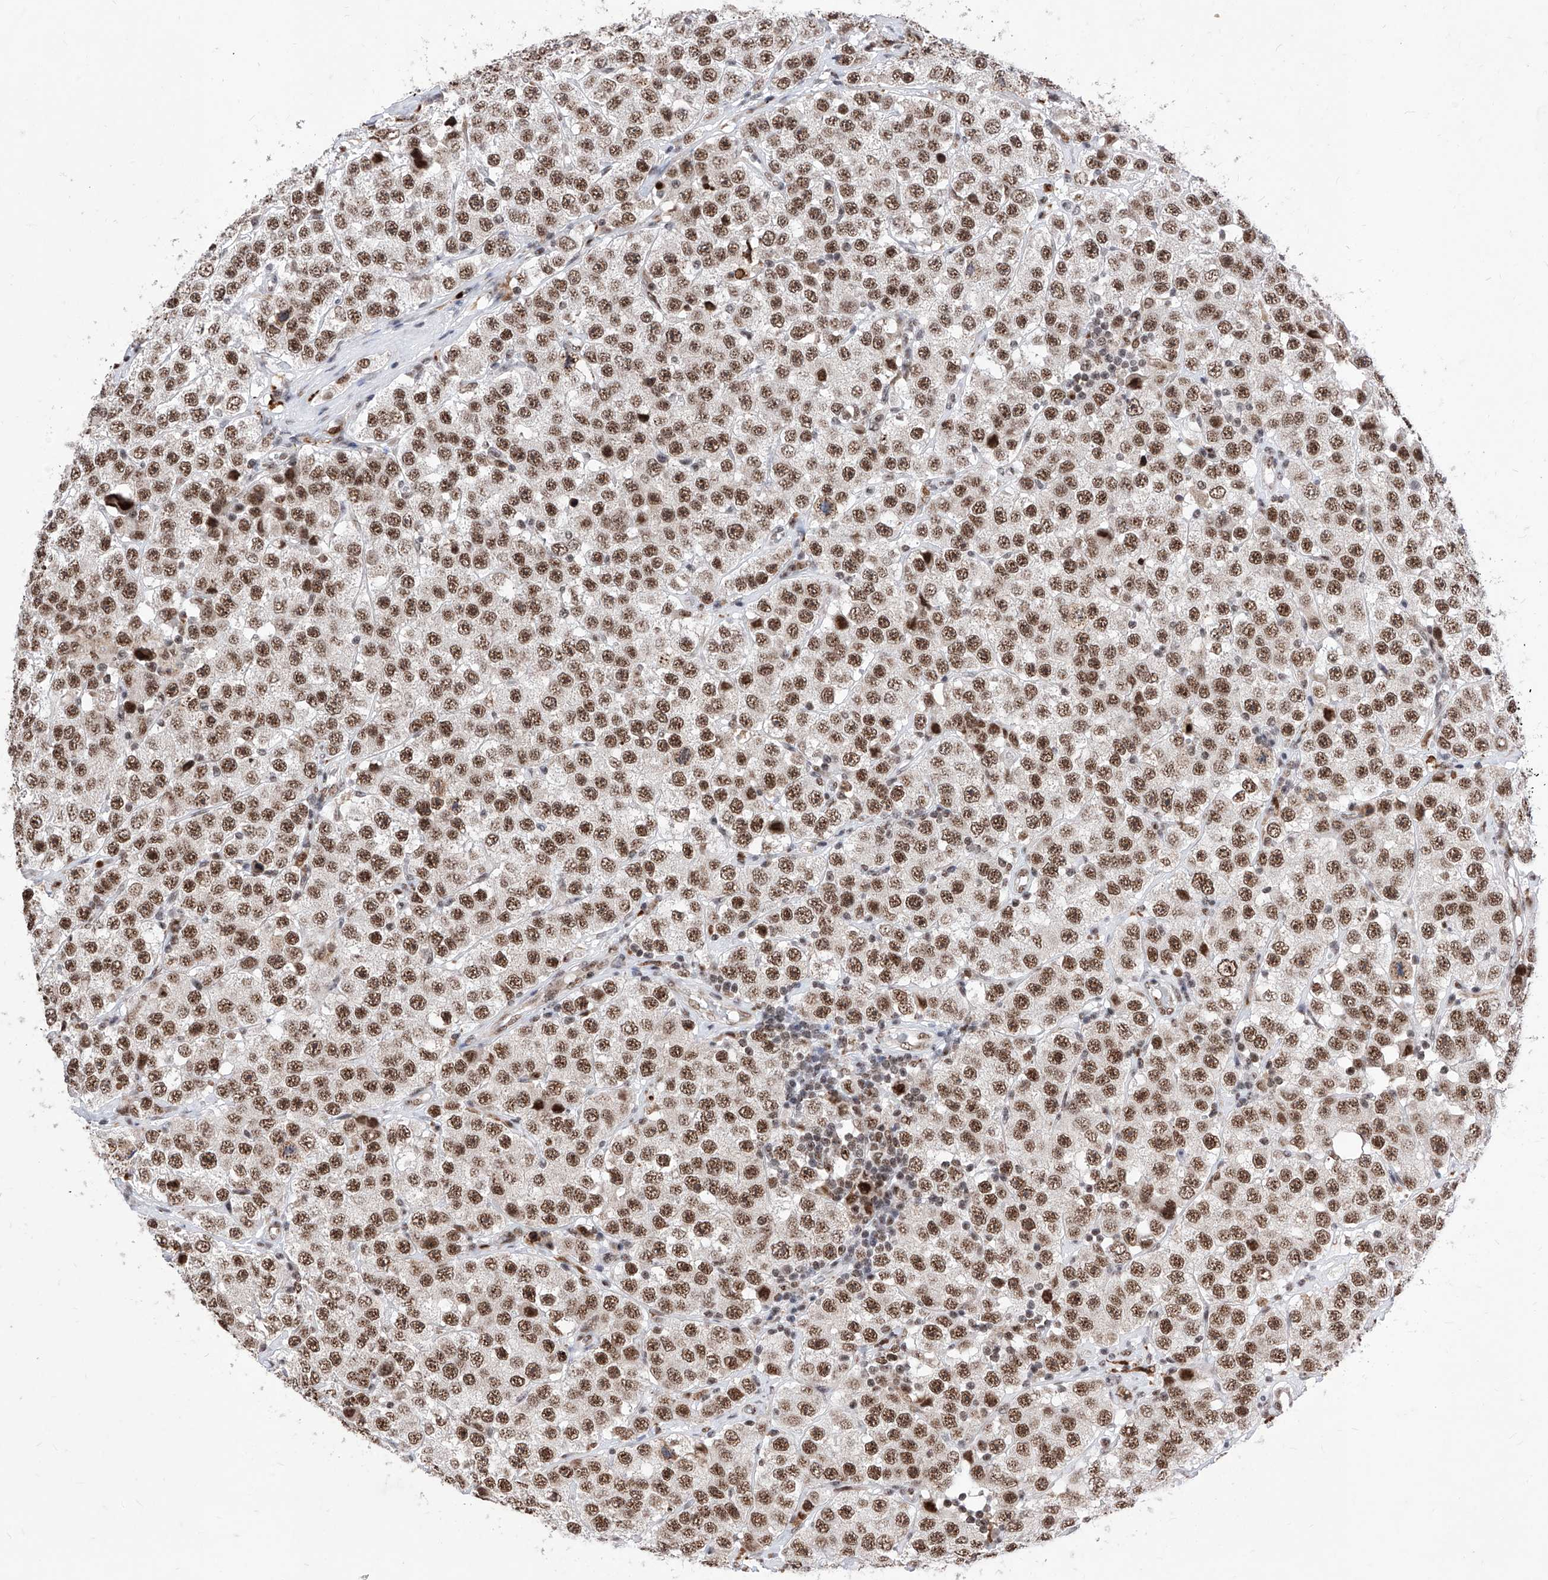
{"staining": {"intensity": "moderate", "quantity": ">75%", "location": "nuclear"}, "tissue": "testis cancer", "cell_type": "Tumor cells", "image_type": "cancer", "snomed": [{"axis": "morphology", "description": "Seminoma, NOS"}, {"axis": "topography", "description": "Testis"}], "caption": "Protein expression analysis of seminoma (testis) displays moderate nuclear staining in approximately >75% of tumor cells.", "gene": "PHF5A", "patient": {"sex": "male", "age": 28}}